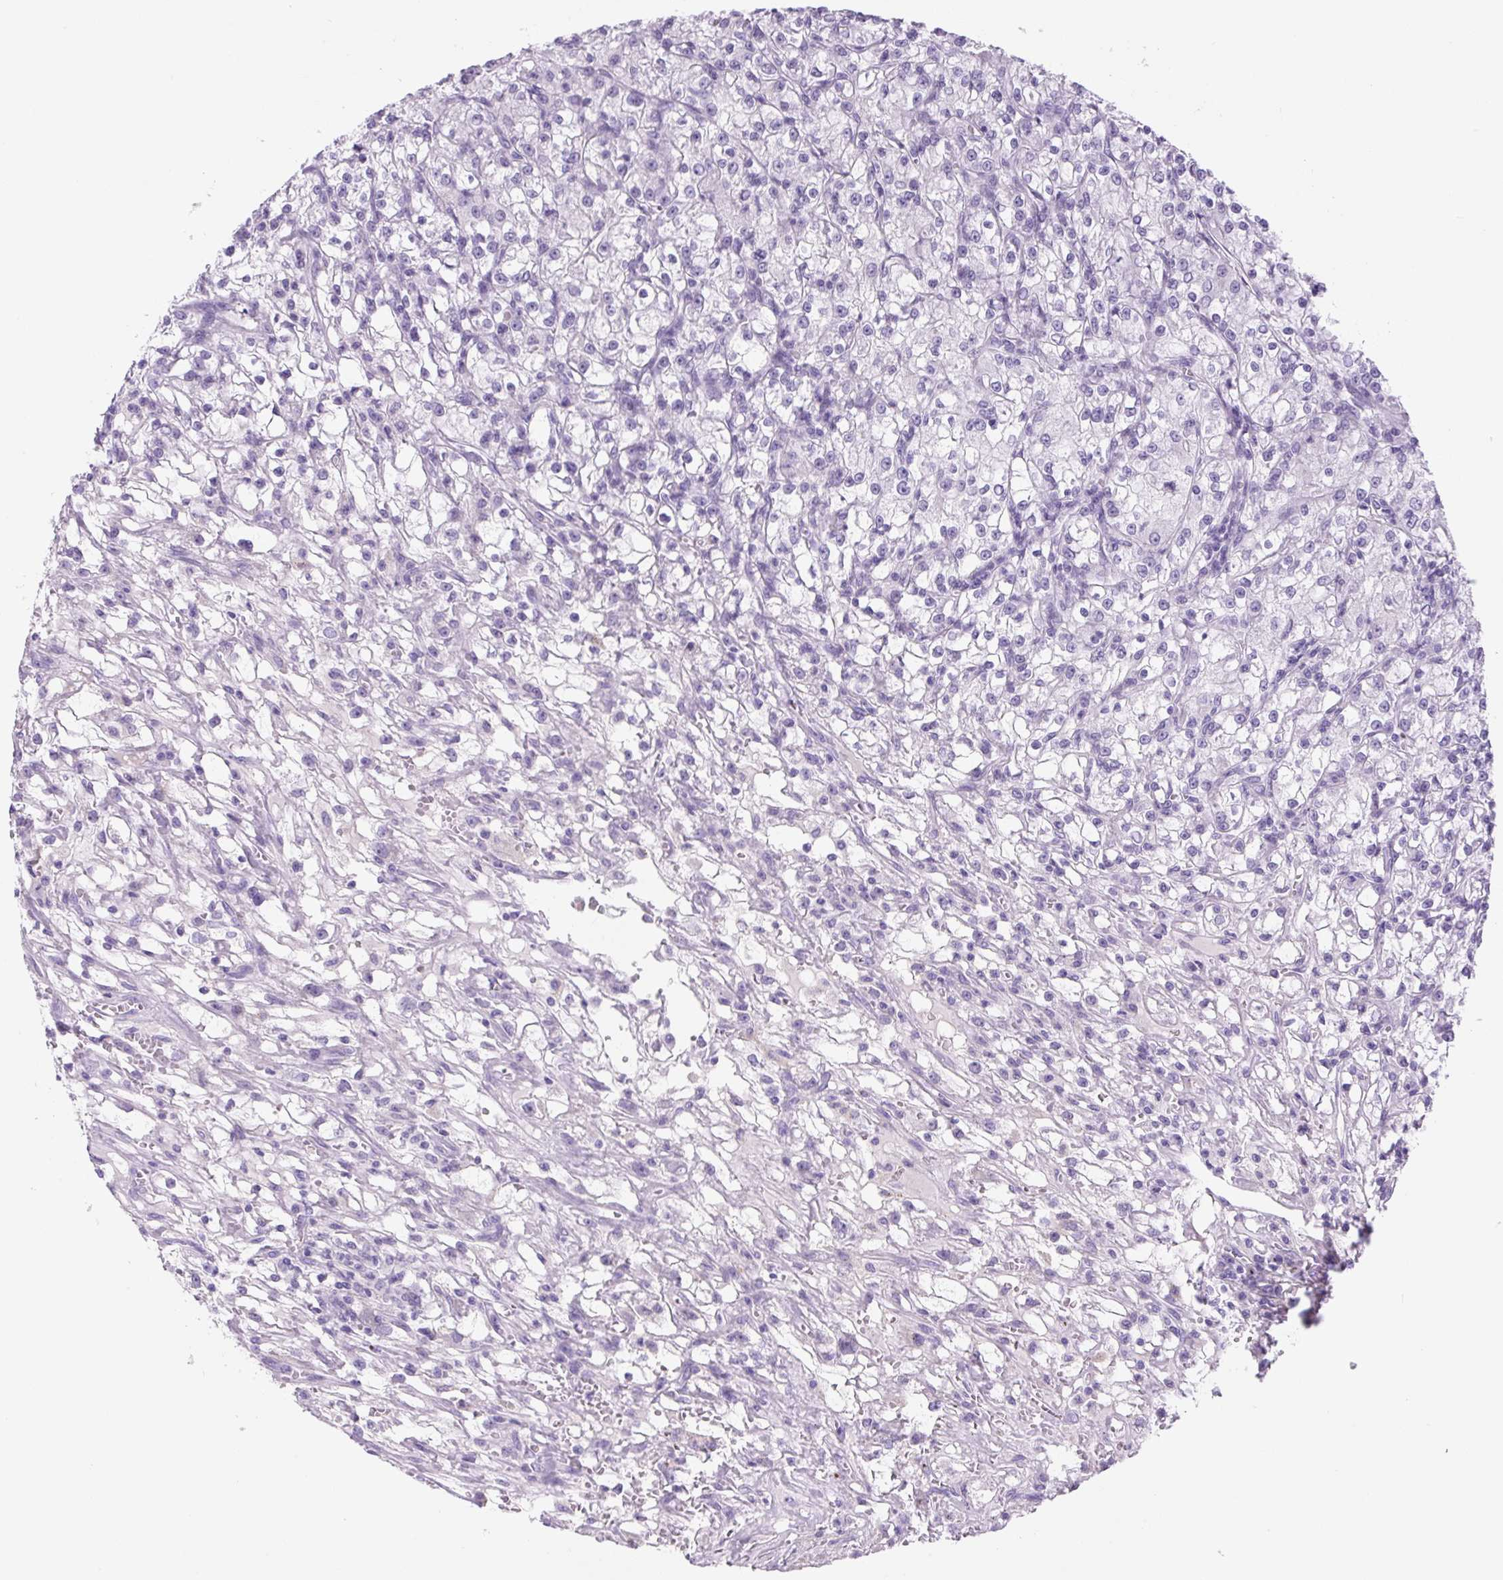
{"staining": {"intensity": "negative", "quantity": "none", "location": "none"}, "tissue": "renal cancer", "cell_type": "Tumor cells", "image_type": "cancer", "snomed": [{"axis": "morphology", "description": "Adenocarcinoma, NOS"}, {"axis": "topography", "description": "Kidney"}], "caption": "This is an IHC image of human renal cancer (adenocarcinoma). There is no staining in tumor cells.", "gene": "PRRT1", "patient": {"sex": "female", "age": 59}}